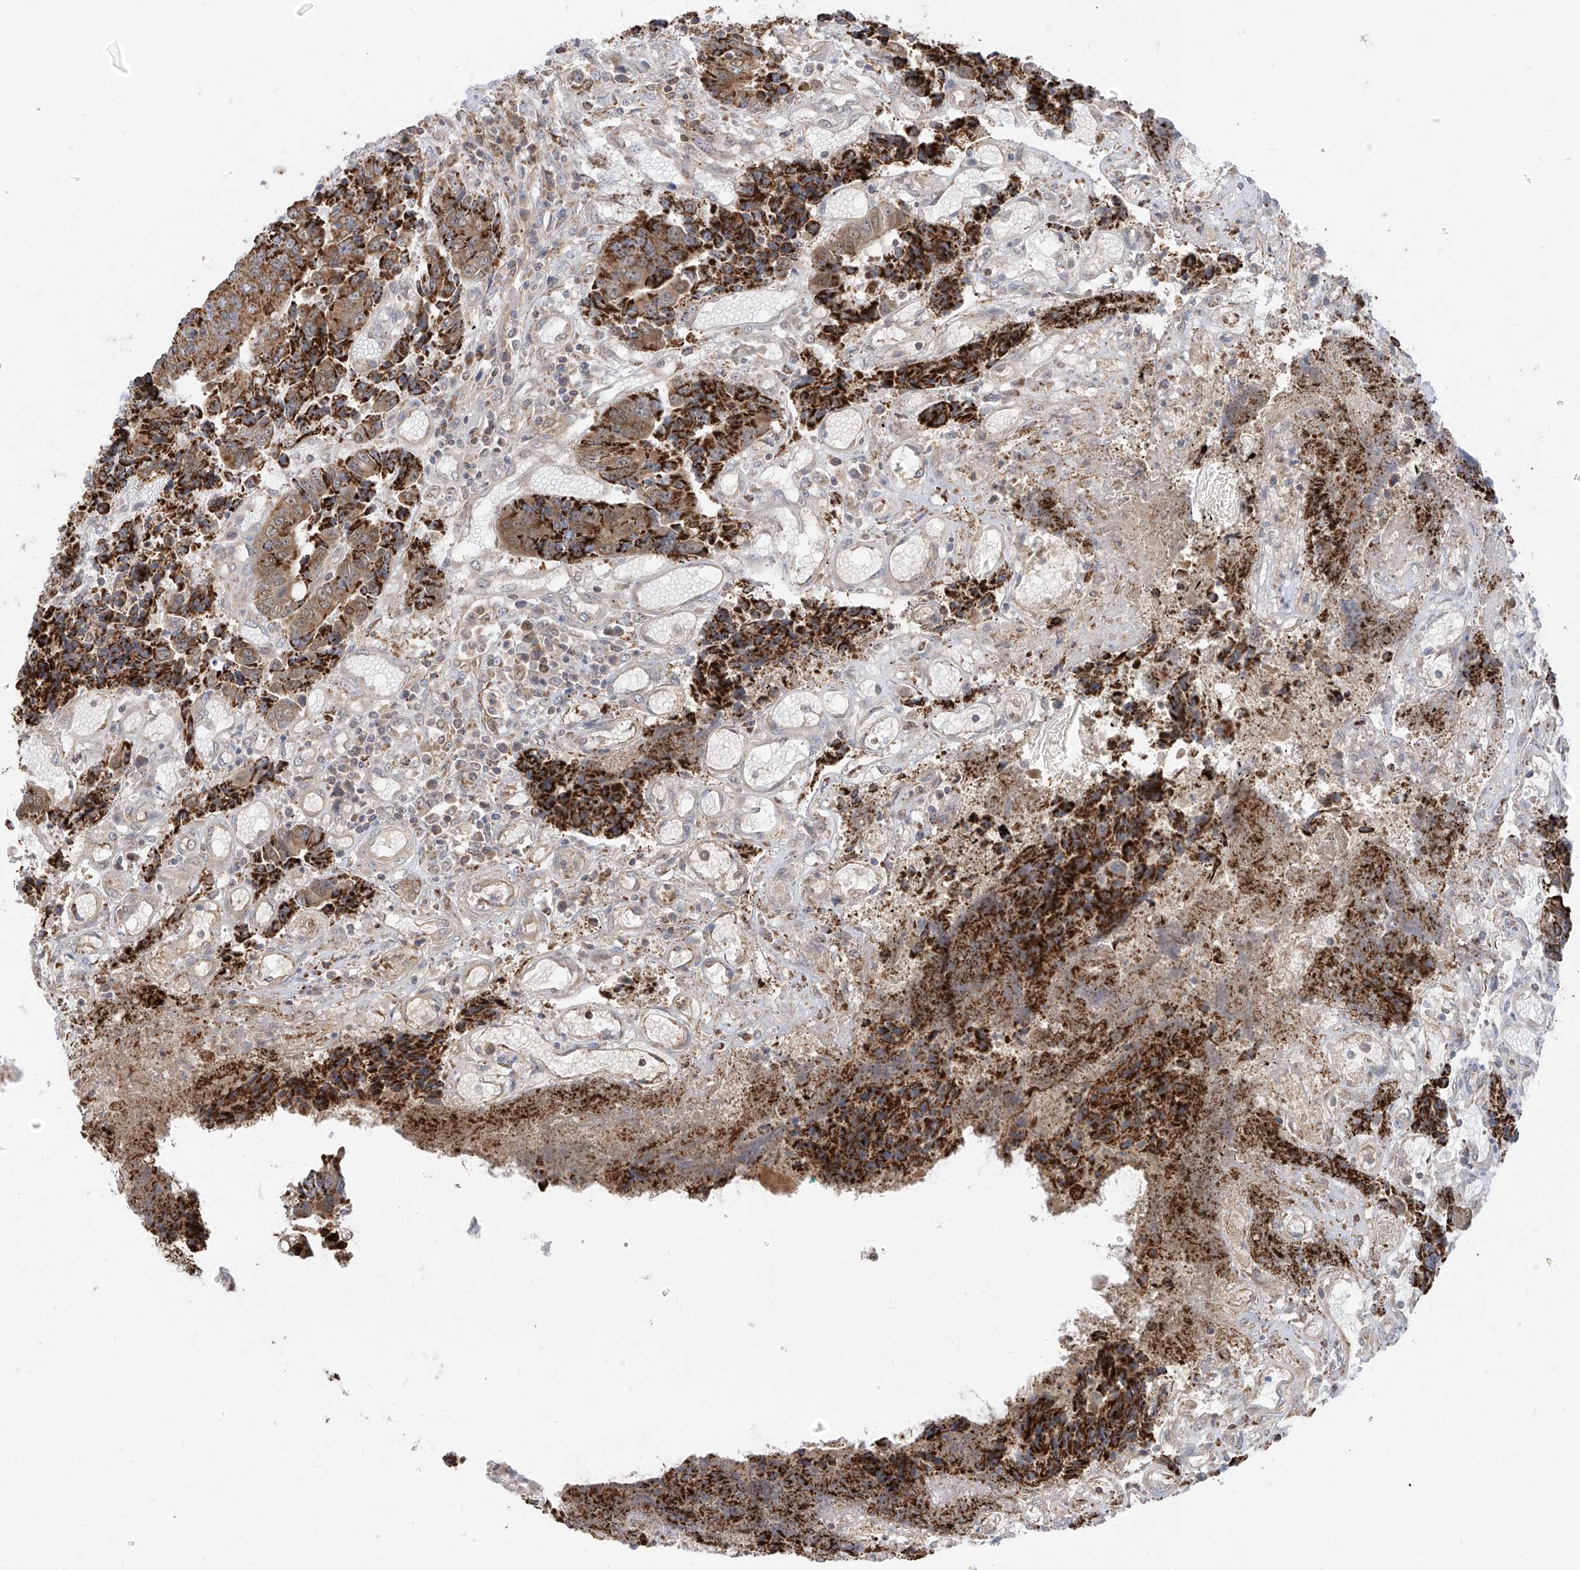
{"staining": {"intensity": "strong", "quantity": ">75%", "location": "cytoplasmic/membranous"}, "tissue": "colorectal cancer", "cell_type": "Tumor cells", "image_type": "cancer", "snomed": [{"axis": "morphology", "description": "Adenocarcinoma, NOS"}, {"axis": "topography", "description": "Rectum"}], "caption": "Brown immunohistochemical staining in colorectal cancer (adenocarcinoma) reveals strong cytoplasmic/membranous positivity in about >75% of tumor cells. (DAB IHC, brown staining for protein, blue staining for nuclei).", "gene": "ETHE1", "patient": {"sex": "male", "age": 84}}